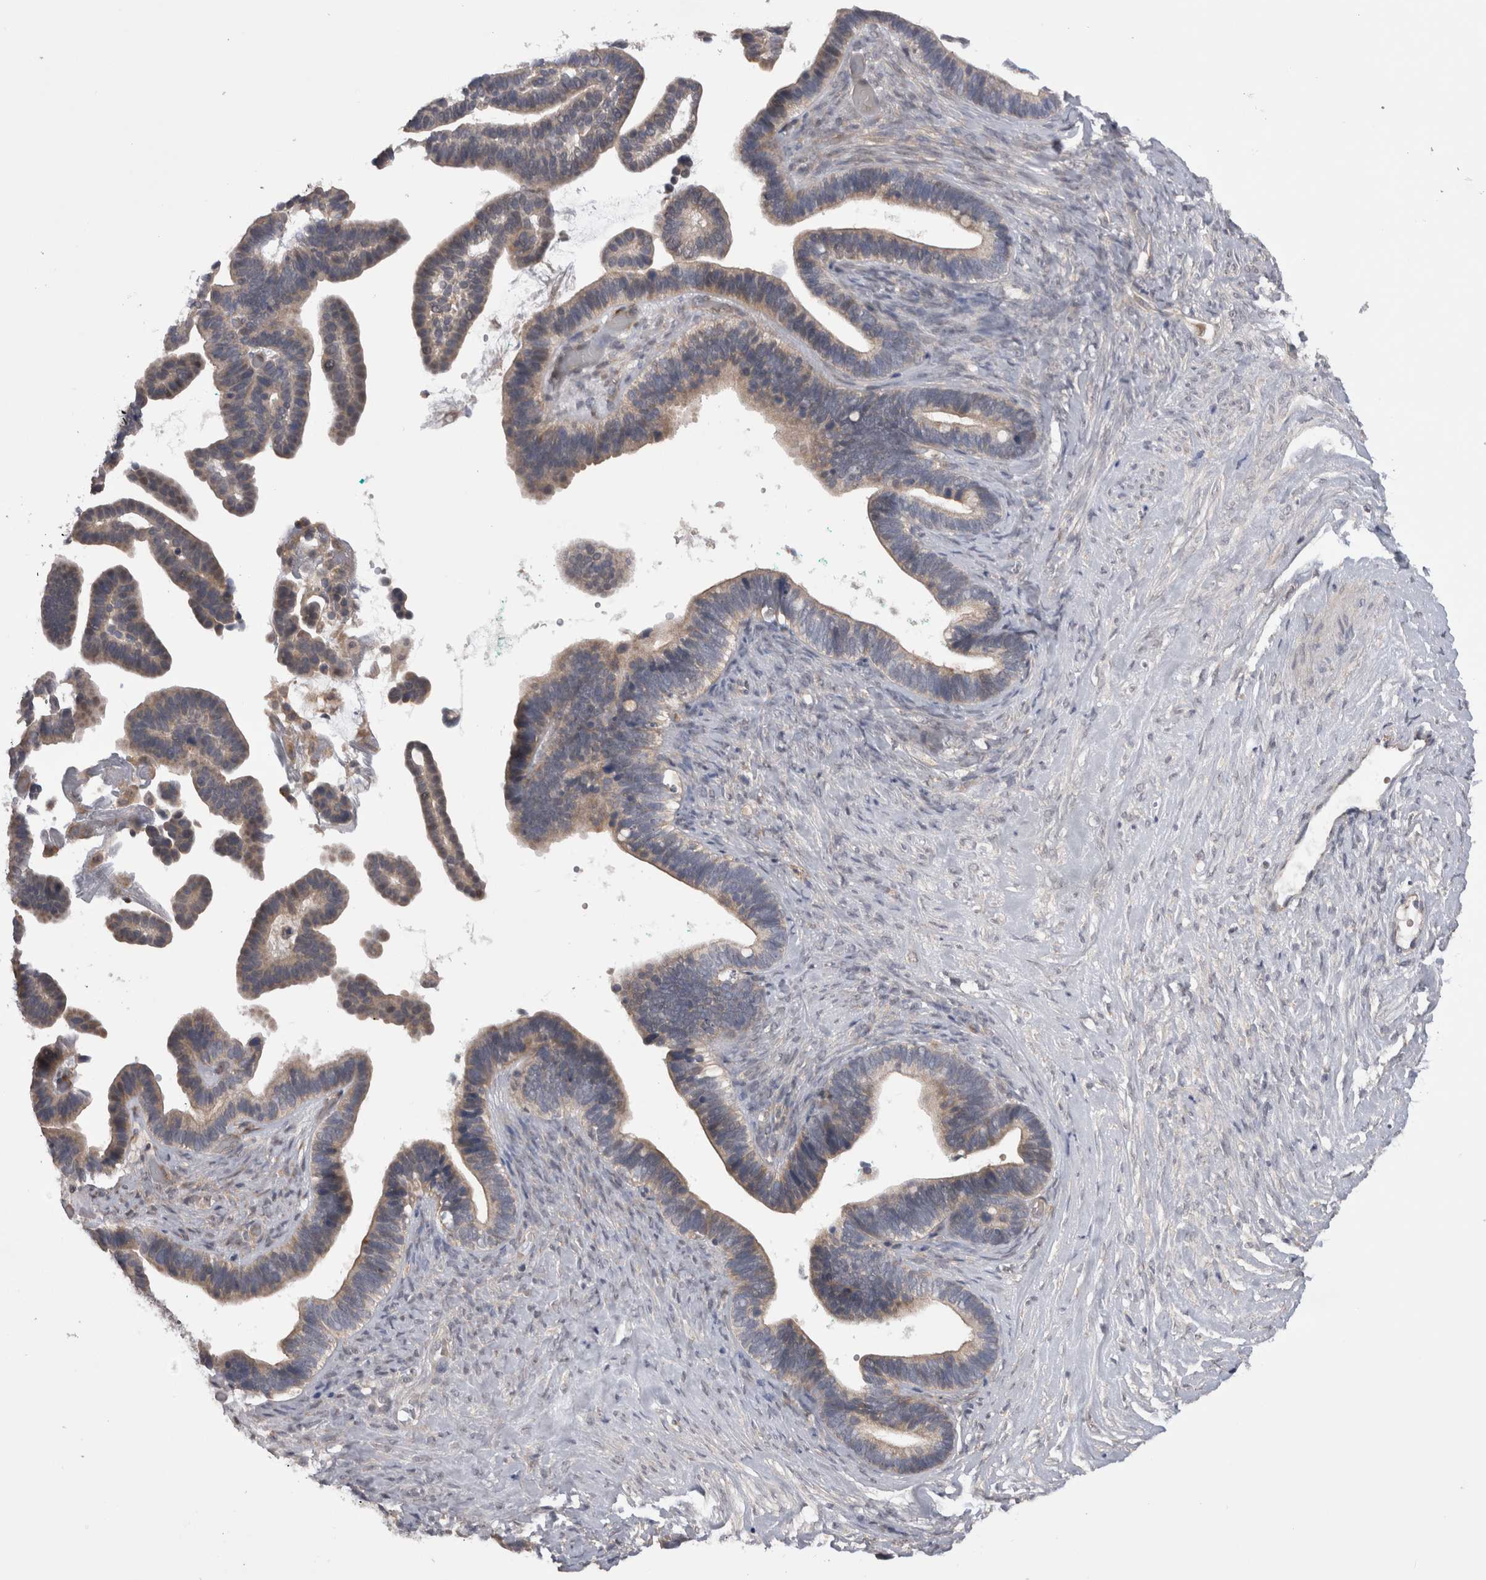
{"staining": {"intensity": "weak", "quantity": "25%-75%", "location": "cytoplasmic/membranous"}, "tissue": "ovarian cancer", "cell_type": "Tumor cells", "image_type": "cancer", "snomed": [{"axis": "morphology", "description": "Cystadenocarcinoma, serous, NOS"}, {"axis": "topography", "description": "Ovary"}], "caption": "High-magnification brightfield microscopy of ovarian cancer stained with DAB (brown) and counterstained with hematoxylin (blue). tumor cells exhibit weak cytoplasmic/membranous staining is seen in approximately25%-75% of cells.", "gene": "ARHGAP29", "patient": {"sex": "female", "age": 56}}